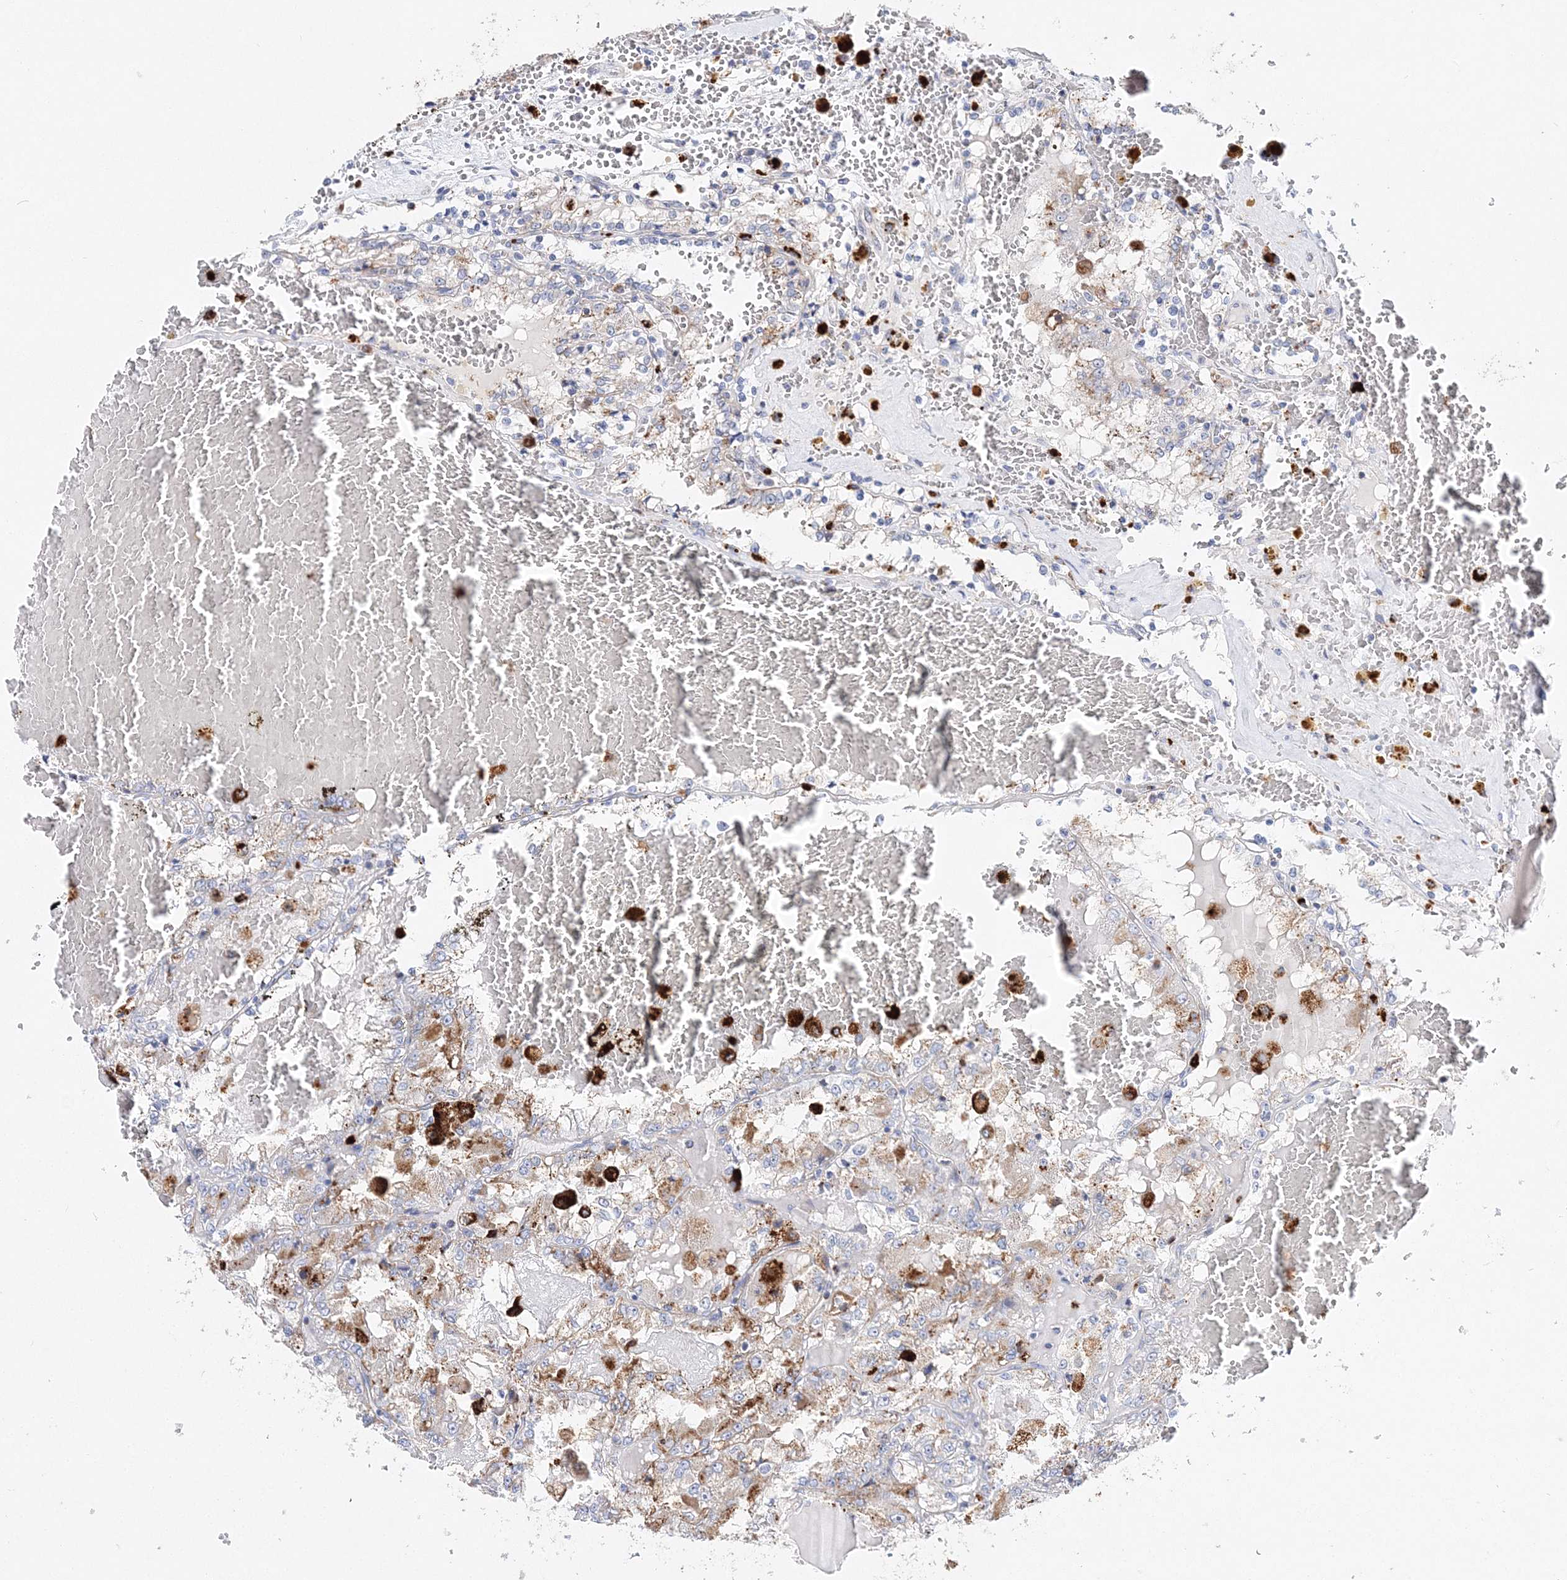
{"staining": {"intensity": "moderate", "quantity": "<25%", "location": "cytoplasmic/membranous"}, "tissue": "renal cancer", "cell_type": "Tumor cells", "image_type": "cancer", "snomed": [{"axis": "morphology", "description": "Adenocarcinoma, NOS"}, {"axis": "topography", "description": "Kidney"}], "caption": "High-power microscopy captured an immunohistochemistry (IHC) photomicrograph of renal cancer, revealing moderate cytoplasmic/membranous positivity in about <25% of tumor cells.", "gene": "C3orf38", "patient": {"sex": "female", "age": 56}}